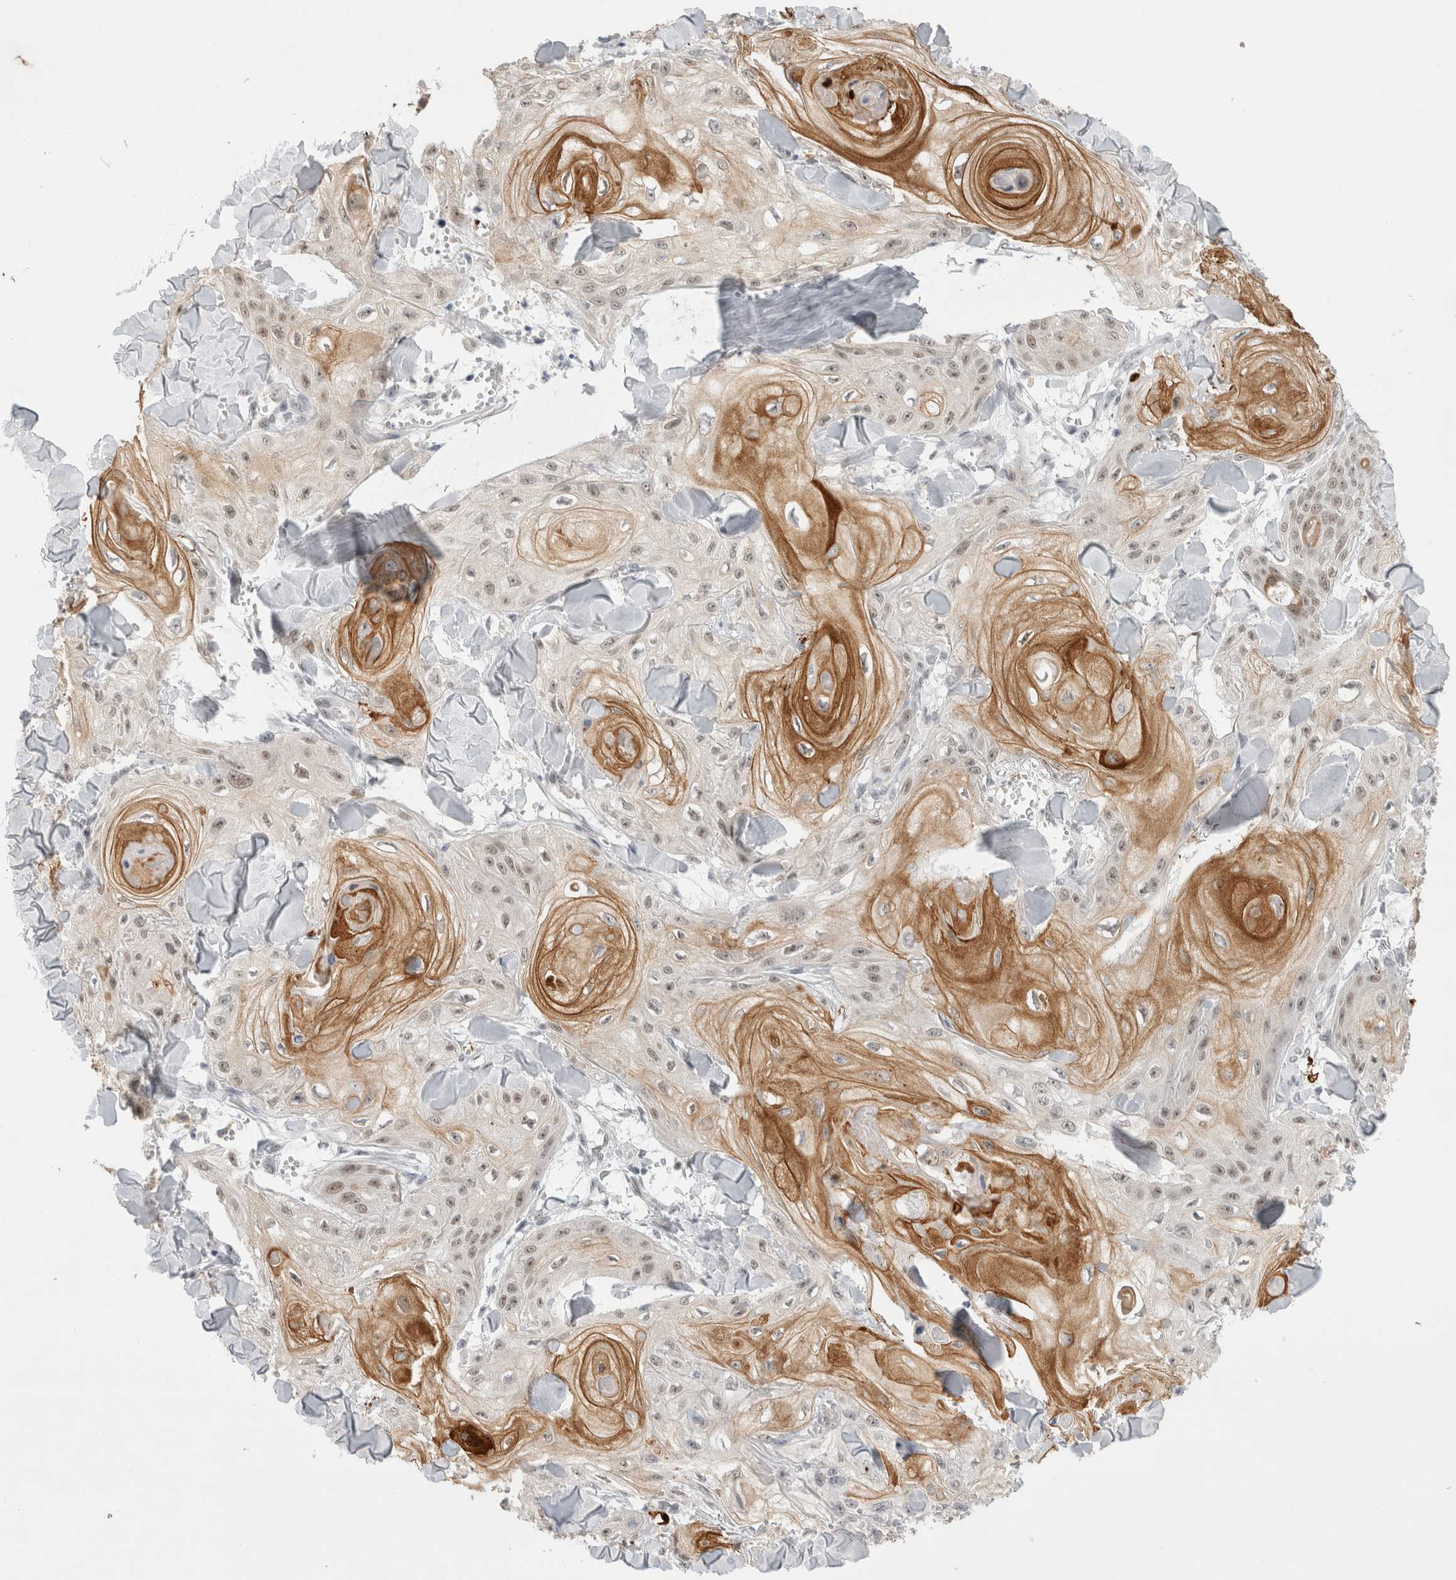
{"staining": {"intensity": "moderate", "quantity": ">75%", "location": "cytoplasmic/membranous,nuclear"}, "tissue": "skin cancer", "cell_type": "Tumor cells", "image_type": "cancer", "snomed": [{"axis": "morphology", "description": "Squamous cell carcinoma, NOS"}, {"axis": "topography", "description": "Skin"}], "caption": "Immunohistochemistry micrograph of neoplastic tissue: human skin squamous cell carcinoma stained using immunohistochemistry displays medium levels of moderate protein expression localized specifically in the cytoplasmic/membranous and nuclear of tumor cells, appearing as a cytoplasmic/membranous and nuclear brown color.", "gene": "RECQL4", "patient": {"sex": "male", "age": 74}}